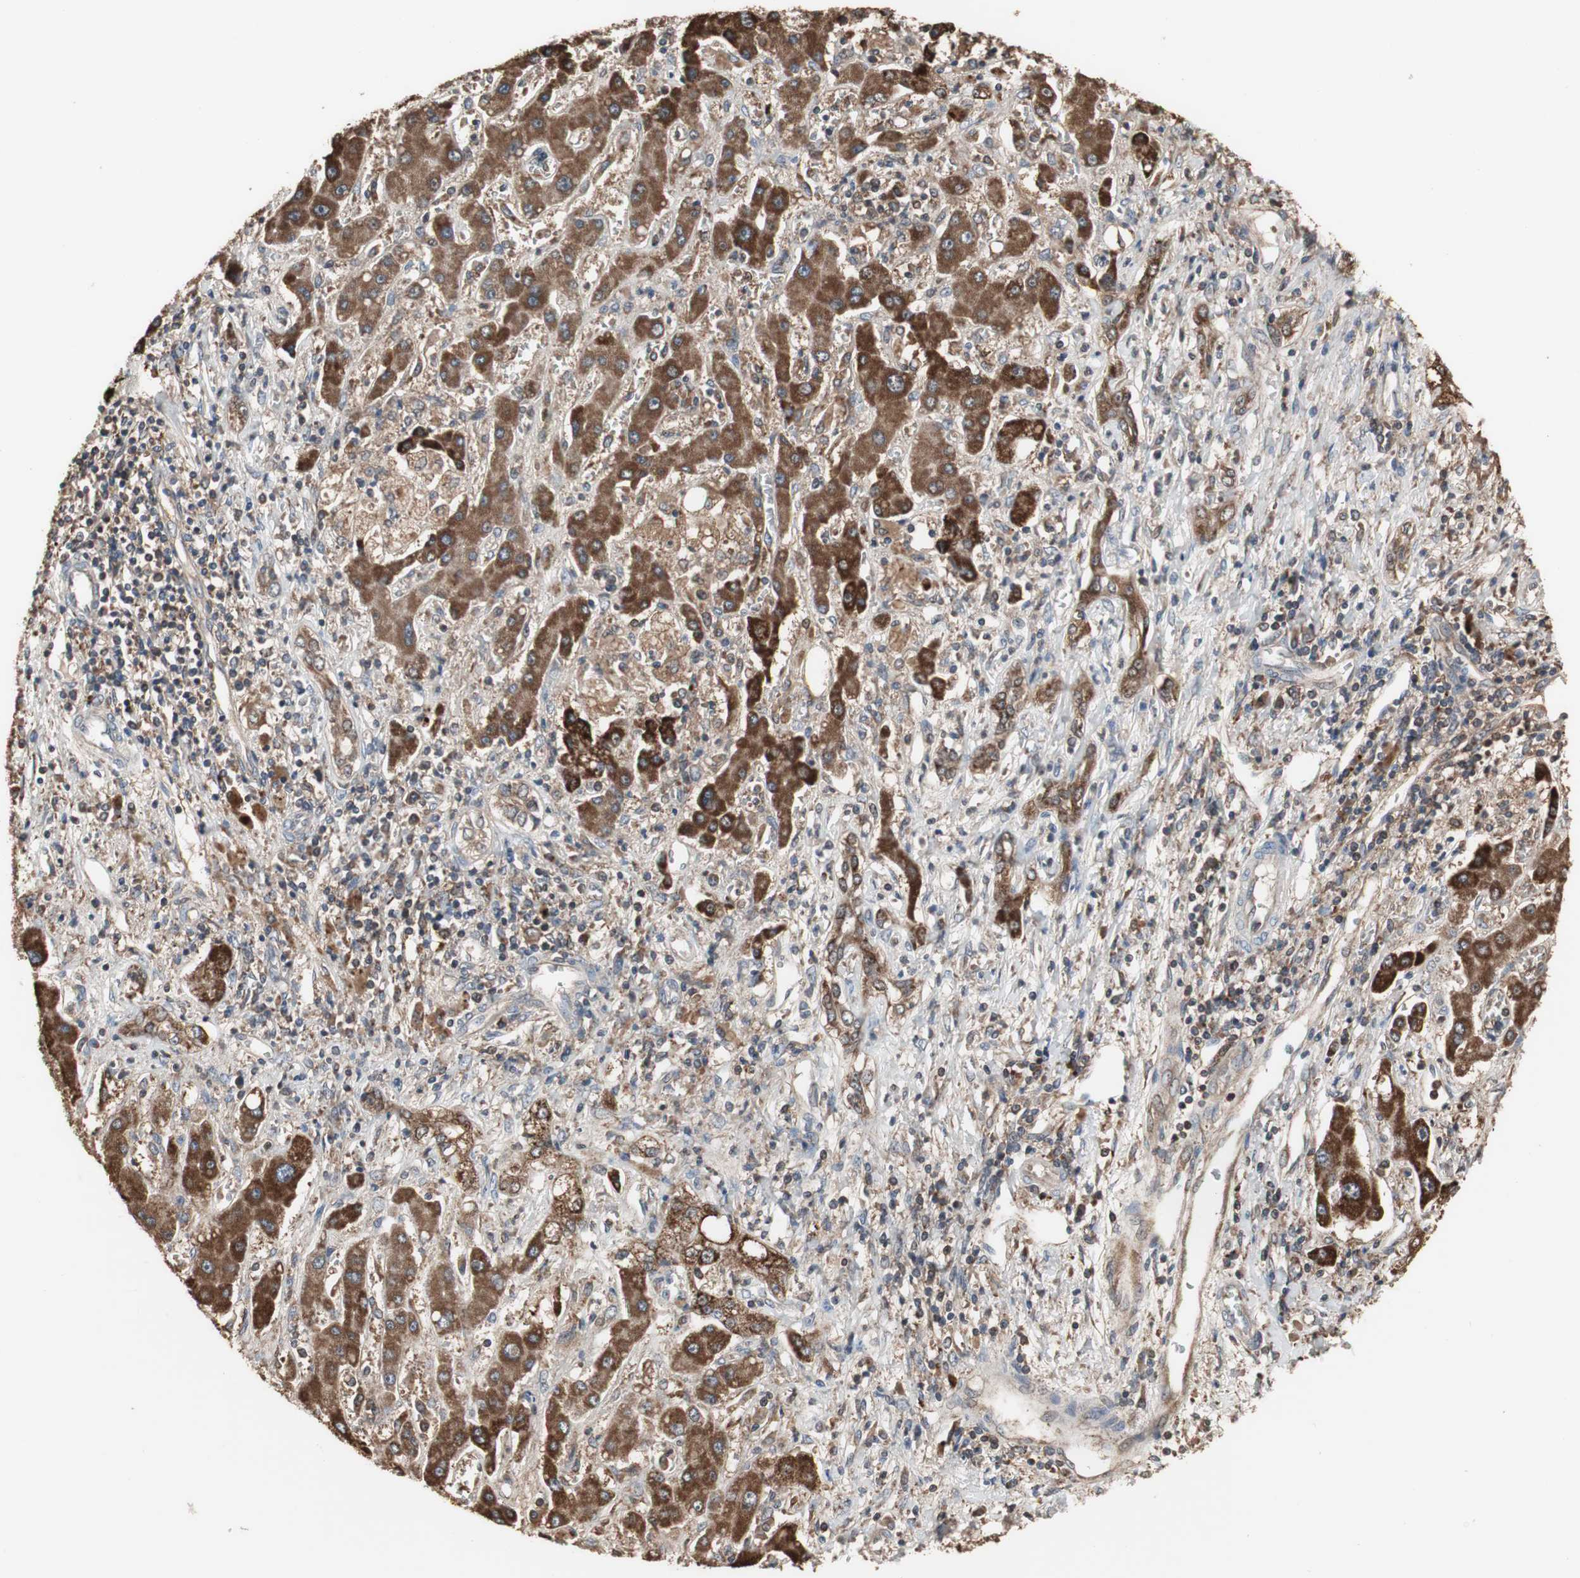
{"staining": {"intensity": "weak", "quantity": ">75%", "location": "cytoplasmic/membranous"}, "tissue": "liver cancer", "cell_type": "Tumor cells", "image_type": "cancer", "snomed": [{"axis": "morphology", "description": "Cholangiocarcinoma"}, {"axis": "topography", "description": "Liver"}], "caption": "There is low levels of weak cytoplasmic/membranous expression in tumor cells of liver cholangiocarcinoma, as demonstrated by immunohistochemical staining (brown color).", "gene": "ZSCAN22", "patient": {"sex": "male", "age": 50}}